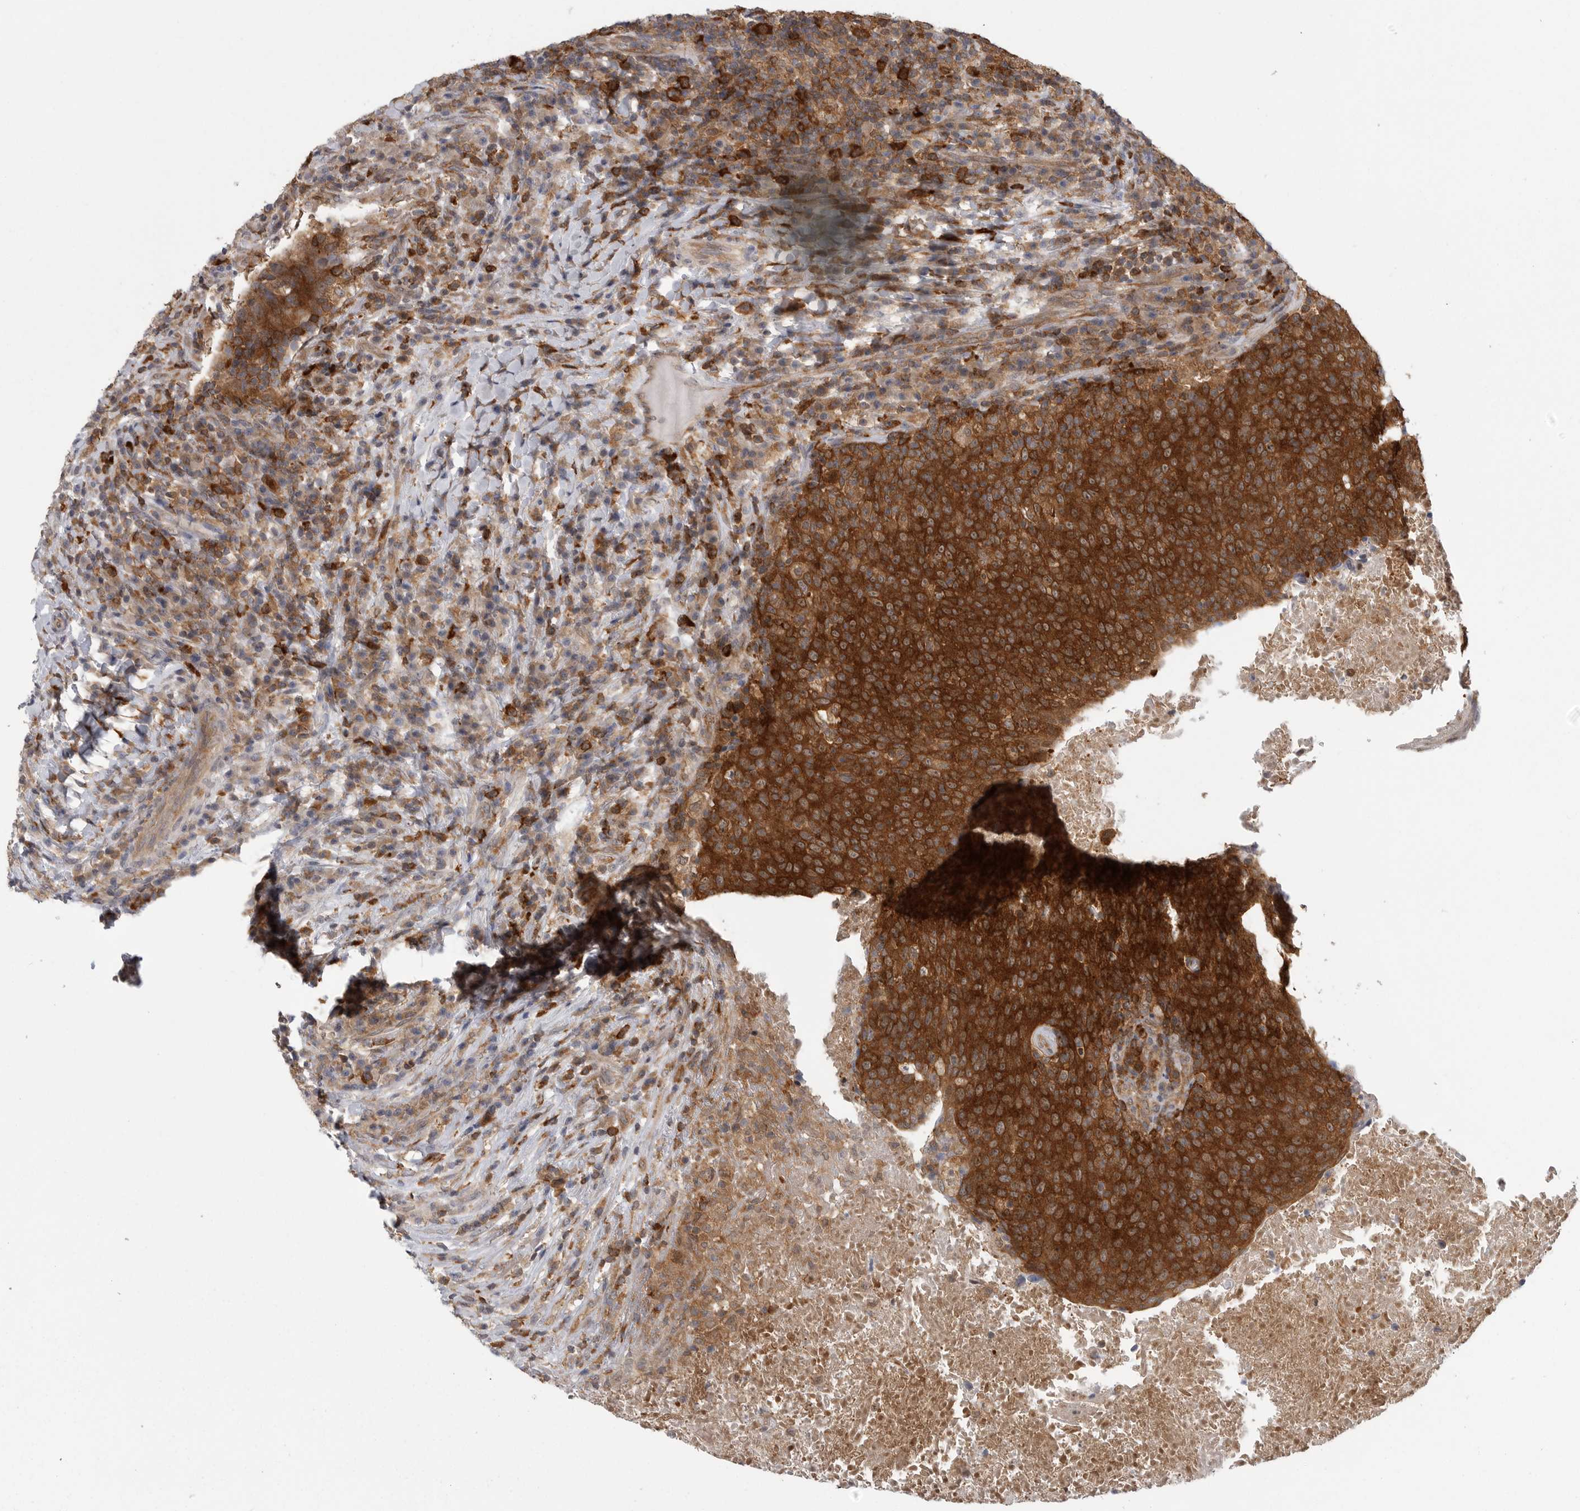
{"staining": {"intensity": "strong", "quantity": ">75%", "location": "cytoplasmic/membranous"}, "tissue": "head and neck cancer", "cell_type": "Tumor cells", "image_type": "cancer", "snomed": [{"axis": "morphology", "description": "Squamous cell carcinoma, NOS"}, {"axis": "morphology", "description": "Squamous cell carcinoma, metastatic, NOS"}, {"axis": "topography", "description": "Lymph node"}, {"axis": "topography", "description": "Head-Neck"}], "caption": "IHC (DAB) staining of human metastatic squamous cell carcinoma (head and neck) demonstrates strong cytoplasmic/membranous protein staining in approximately >75% of tumor cells.", "gene": "CACYBP", "patient": {"sex": "male", "age": 62}}